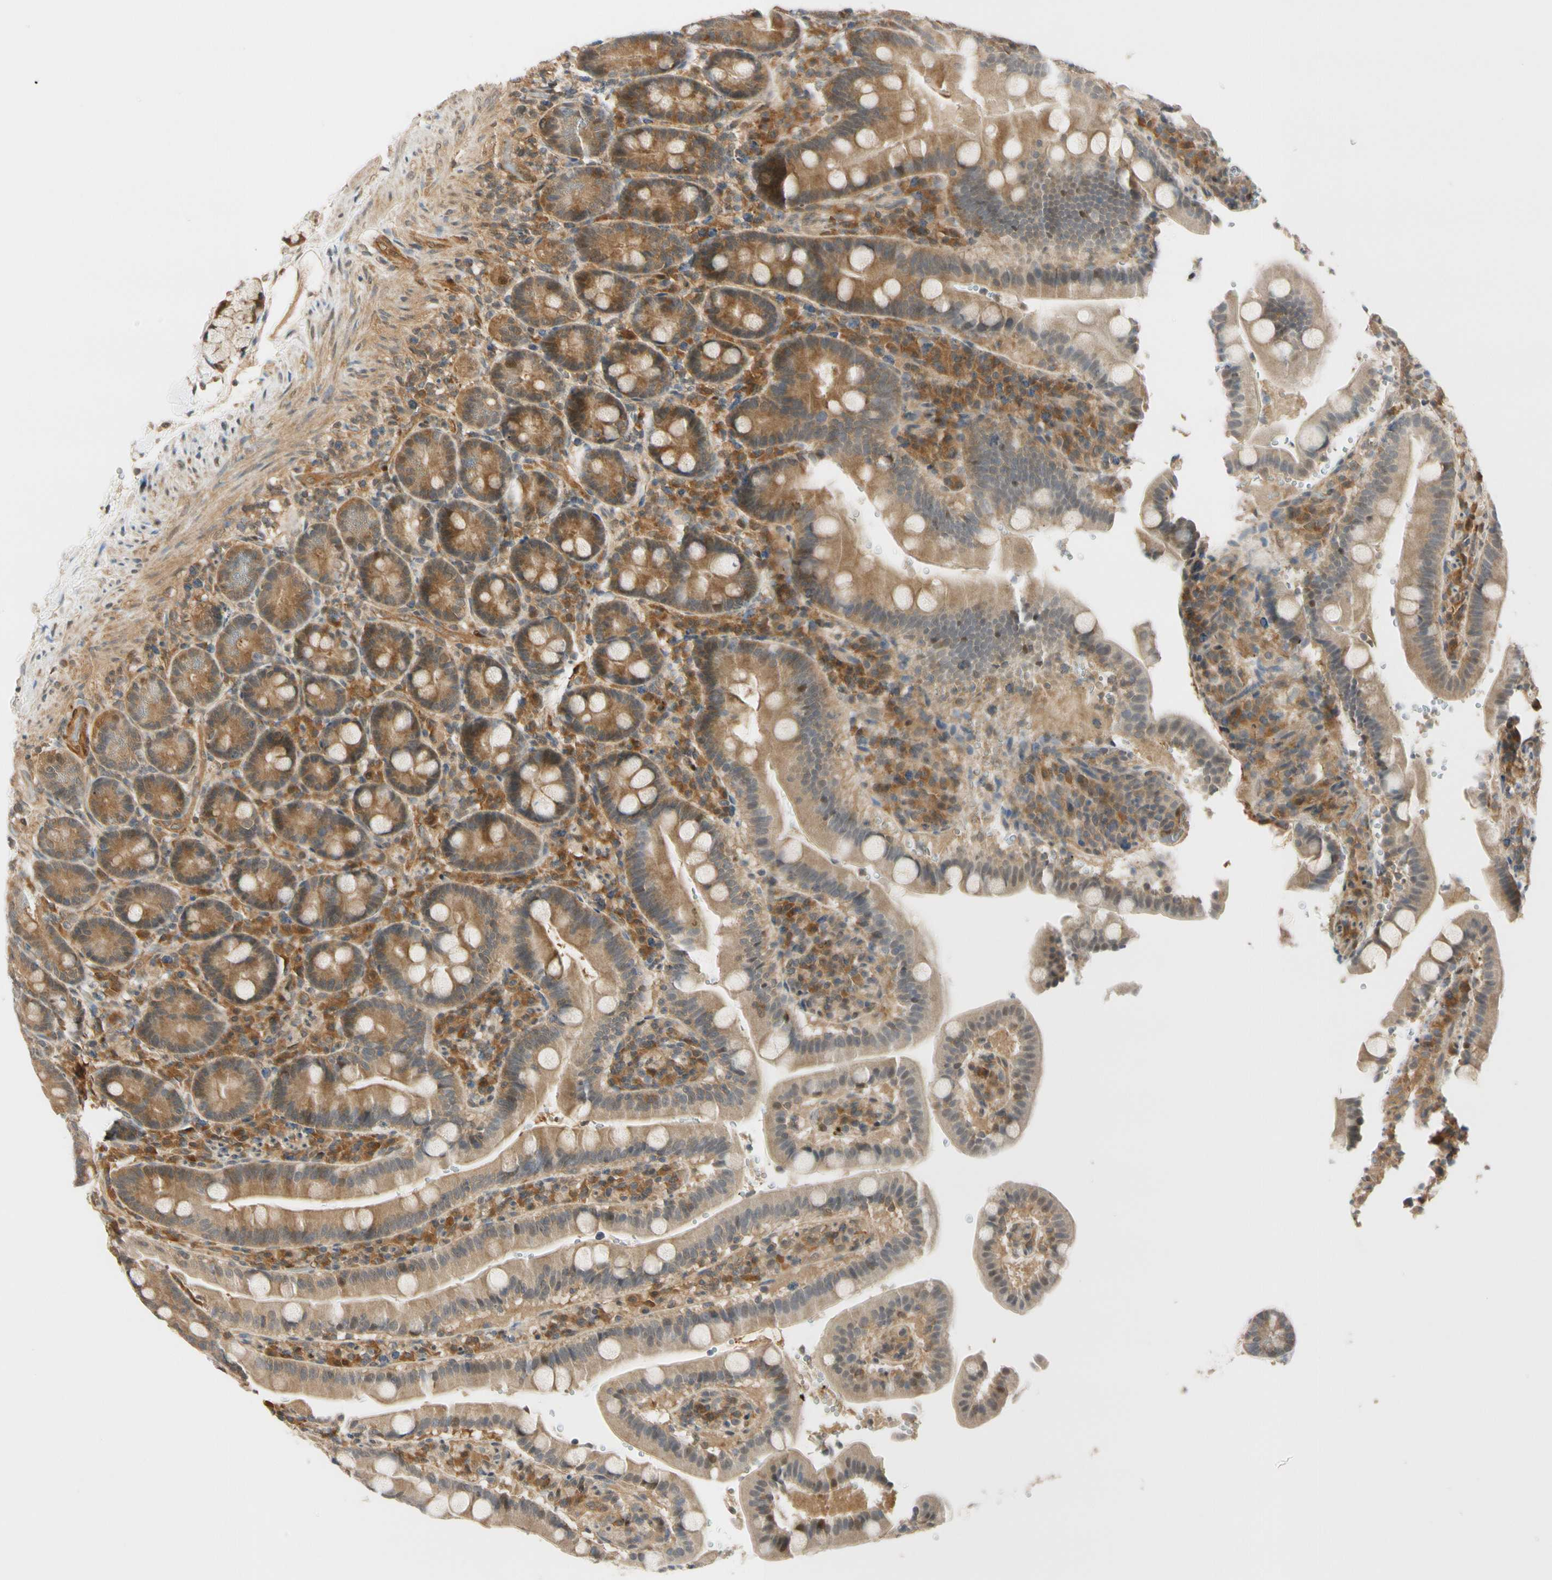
{"staining": {"intensity": "moderate", "quantity": "25%-75%", "location": "cytoplasmic/membranous,nuclear"}, "tissue": "duodenum", "cell_type": "Glandular cells", "image_type": "normal", "snomed": [{"axis": "morphology", "description": "Normal tissue, NOS"}, {"axis": "topography", "description": "Small intestine, NOS"}], "caption": "Normal duodenum displays moderate cytoplasmic/membranous,nuclear expression in about 25%-75% of glandular cells, visualized by immunohistochemistry.", "gene": "RASGRF1", "patient": {"sex": "female", "age": 71}}